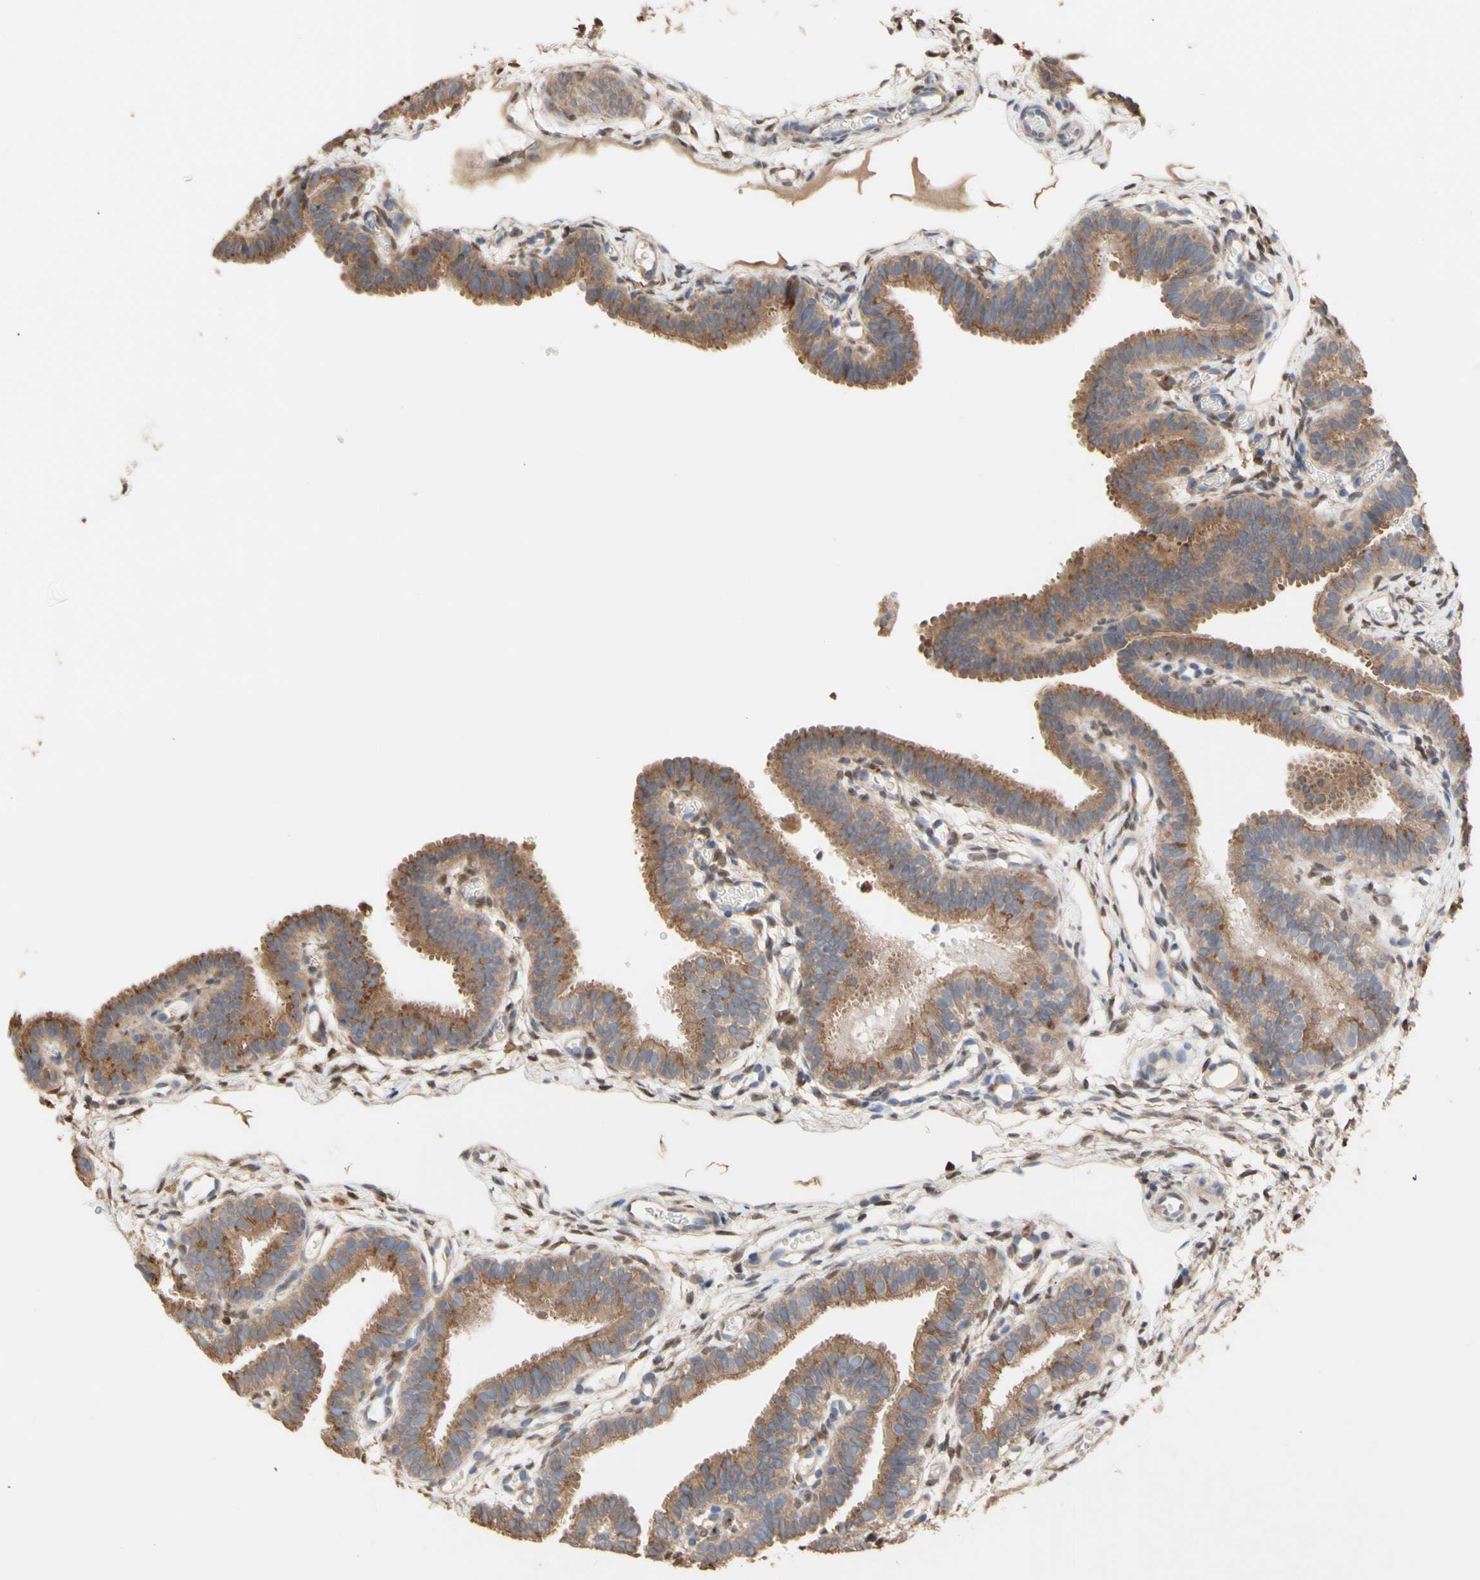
{"staining": {"intensity": "moderate", "quantity": ">75%", "location": "cytoplasmic/membranous"}, "tissue": "fallopian tube", "cell_type": "Glandular cells", "image_type": "normal", "snomed": [{"axis": "morphology", "description": "Normal tissue, NOS"}, {"axis": "topography", "description": "Fallopian tube"}, {"axis": "topography", "description": "Placenta"}], "caption": "IHC (DAB (3,3'-diaminobenzidine)) staining of normal human fallopian tube shows moderate cytoplasmic/membranous protein positivity in approximately >75% of glandular cells.", "gene": "NECTIN3", "patient": {"sex": "female", "age": 34}}